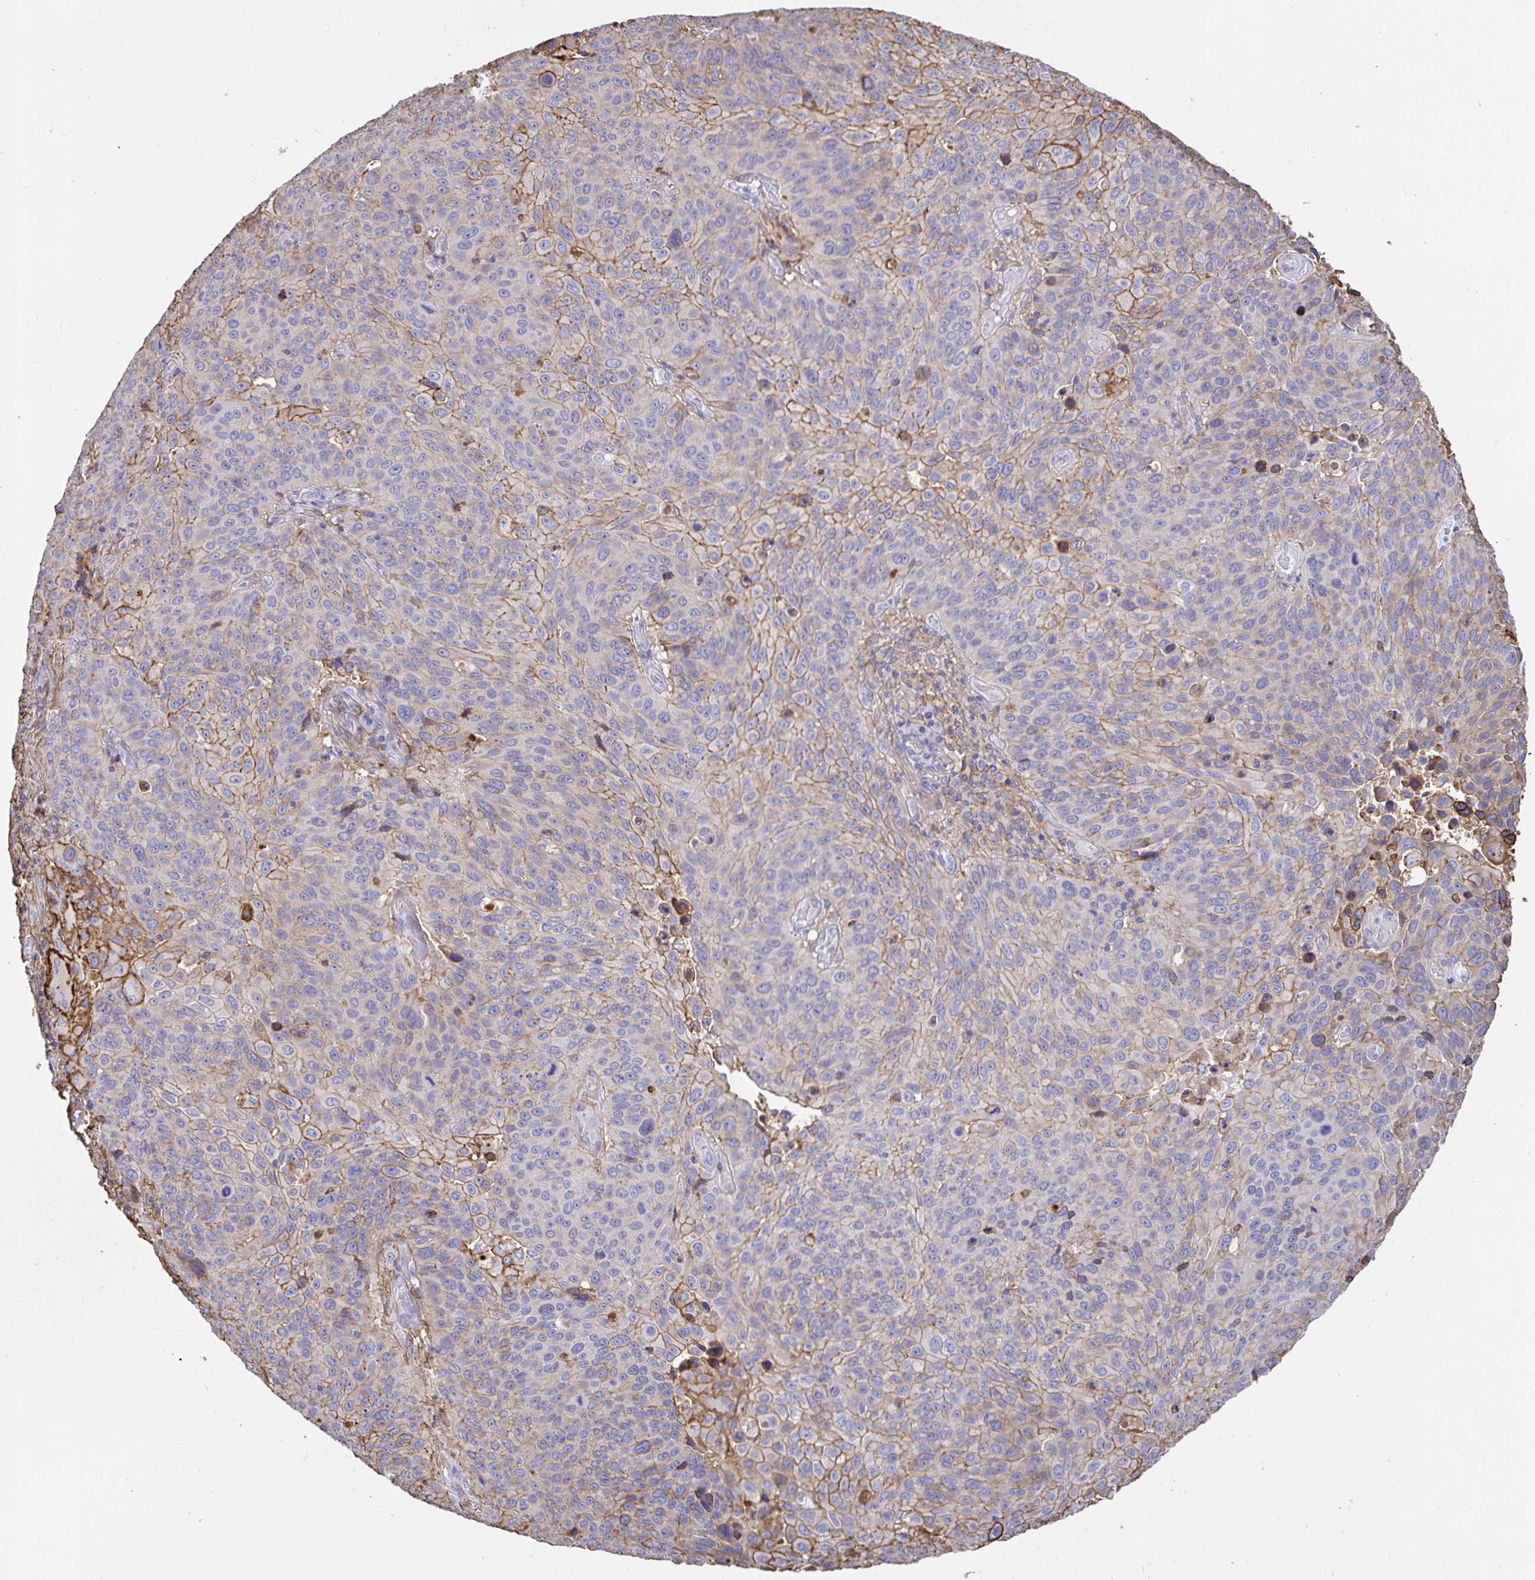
{"staining": {"intensity": "weak", "quantity": "25%-75%", "location": "cytoplasmic/membranous"}, "tissue": "lung cancer", "cell_type": "Tumor cells", "image_type": "cancer", "snomed": [{"axis": "morphology", "description": "Squamous cell carcinoma, NOS"}, {"axis": "topography", "description": "Lung"}], "caption": "High-magnification brightfield microscopy of lung cancer stained with DAB (brown) and counterstained with hematoxylin (blue). tumor cells exhibit weak cytoplasmic/membranous positivity is identified in approximately25%-75% of cells.", "gene": "ANXA2", "patient": {"sex": "male", "age": 68}}